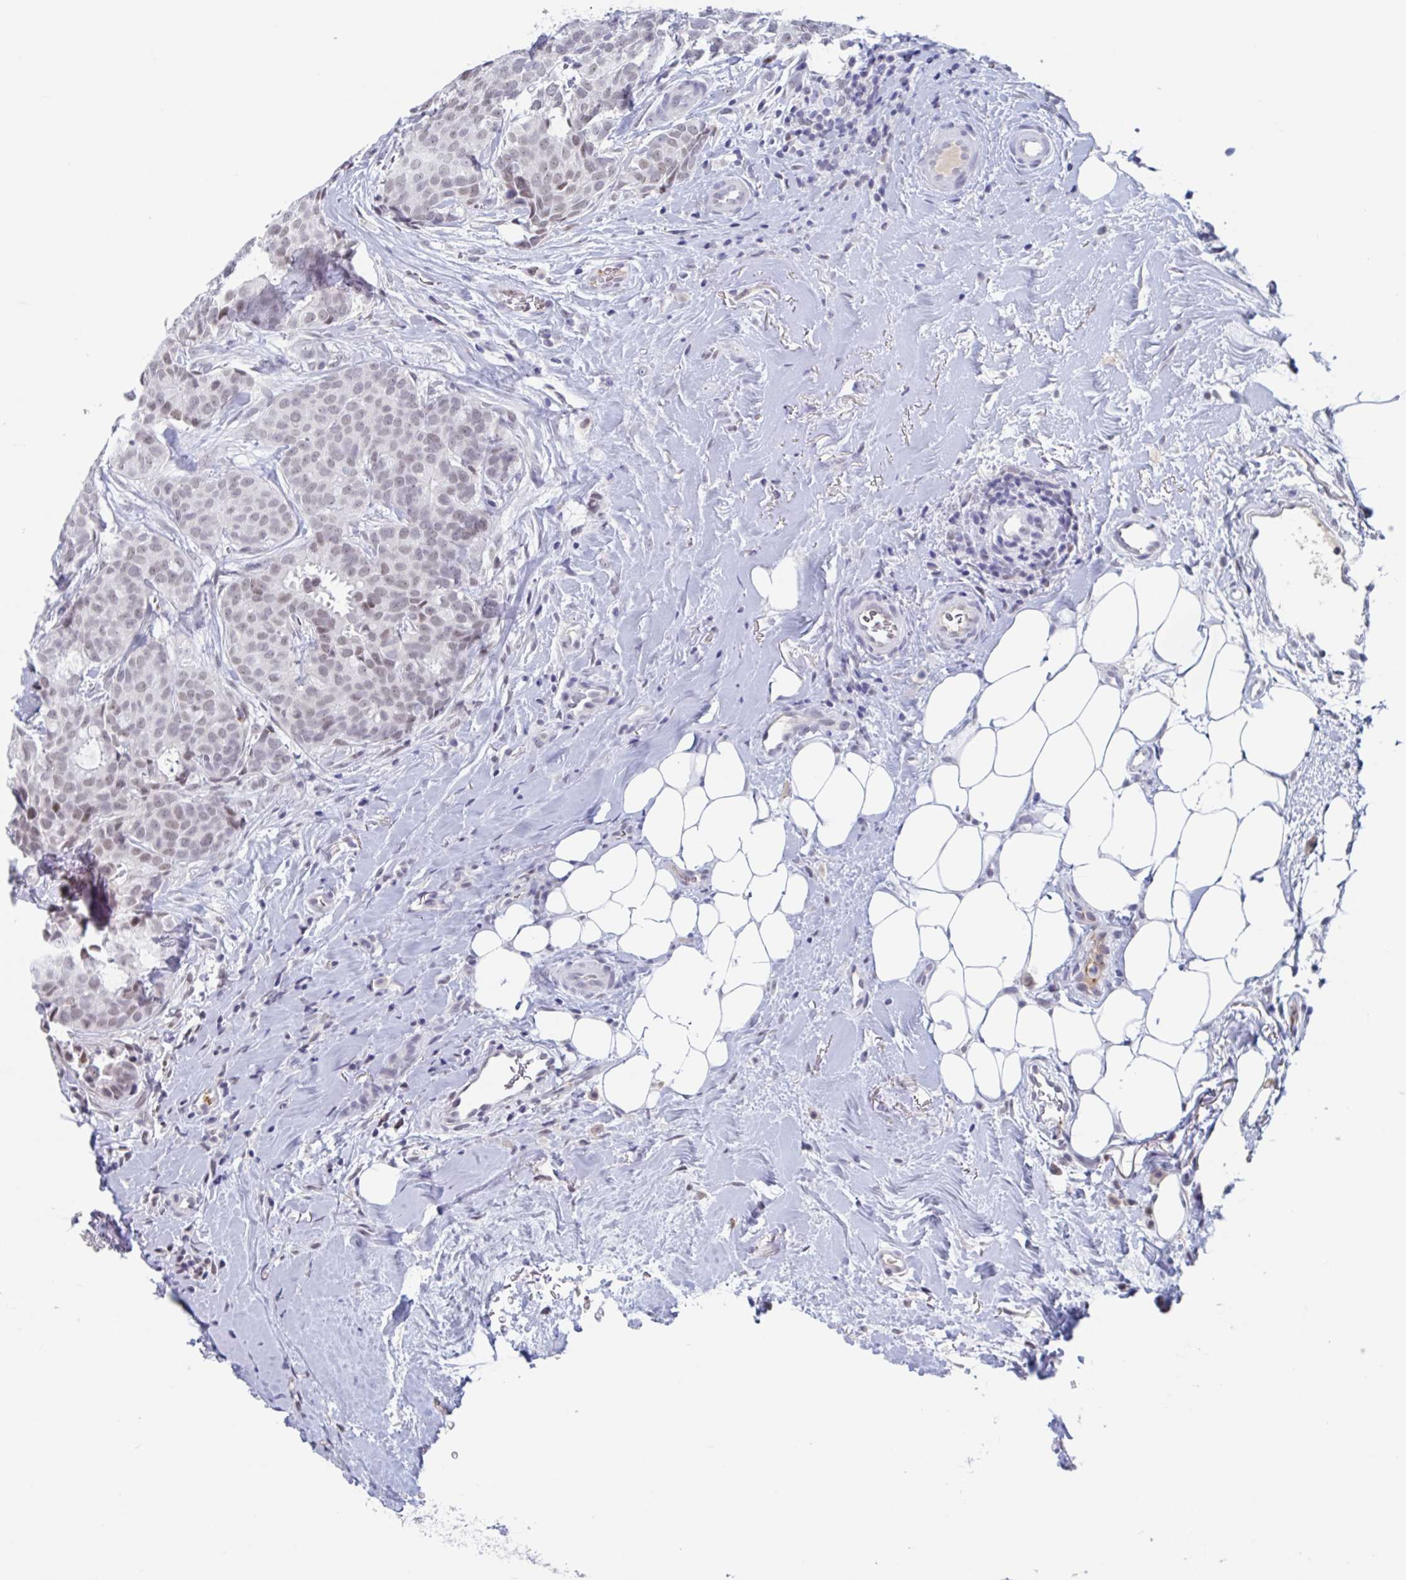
{"staining": {"intensity": "weak", "quantity": "25%-75%", "location": "nuclear"}, "tissue": "breast cancer", "cell_type": "Tumor cells", "image_type": "cancer", "snomed": [{"axis": "morphology", "description": "Duct carcinoma"}, {"axis": "topography", "description": "Breast"}], "caption": "DAB (3,3'-diaminobenzidine) immunohistochemical staining of breast cancer displays weak nuclear protein positivity in approximately 25%-75% of tumor cells. (DAB IHC, brown staining for protein, blue staining for nuclei).", "gene": "KDM4D", "patient": {"sex": "female", "age": 84}}